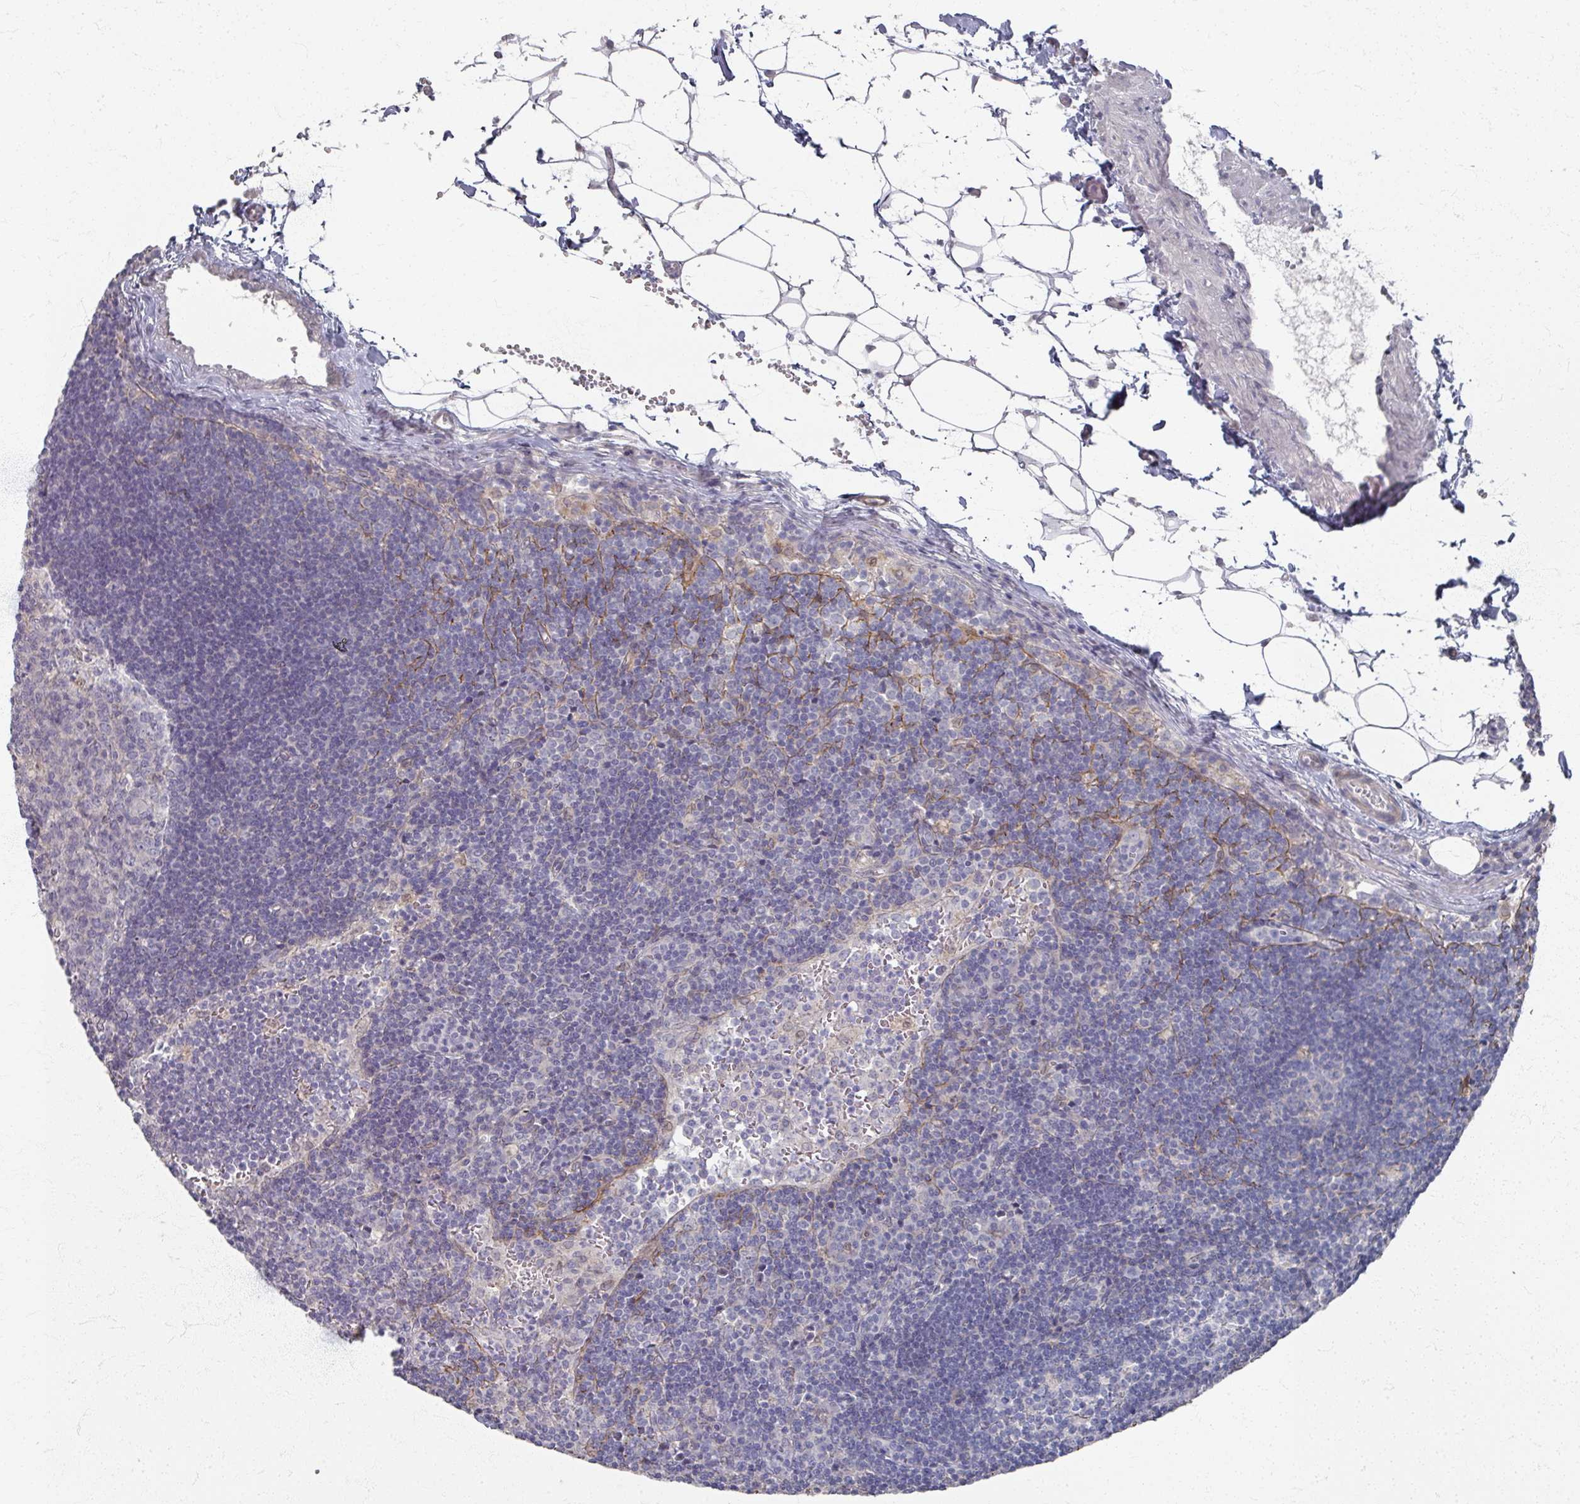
{"staining": {"intensity": "negative", "quantity": "none", "location": "none"}, "tissue": "lymph node", "cell_type": "Germinal center cells", "image_type": "normal", "snomed": [{"axis": "morphology", "description": "Normal tissue, NOS"}, {"axis": "topography", "description": "Lymph node"}], "caption": "The image exhibits no staining of germinal center cells in benign lymph node.", "gene": "TTYH3", "patient": {"sex": "female", "age": 29}}